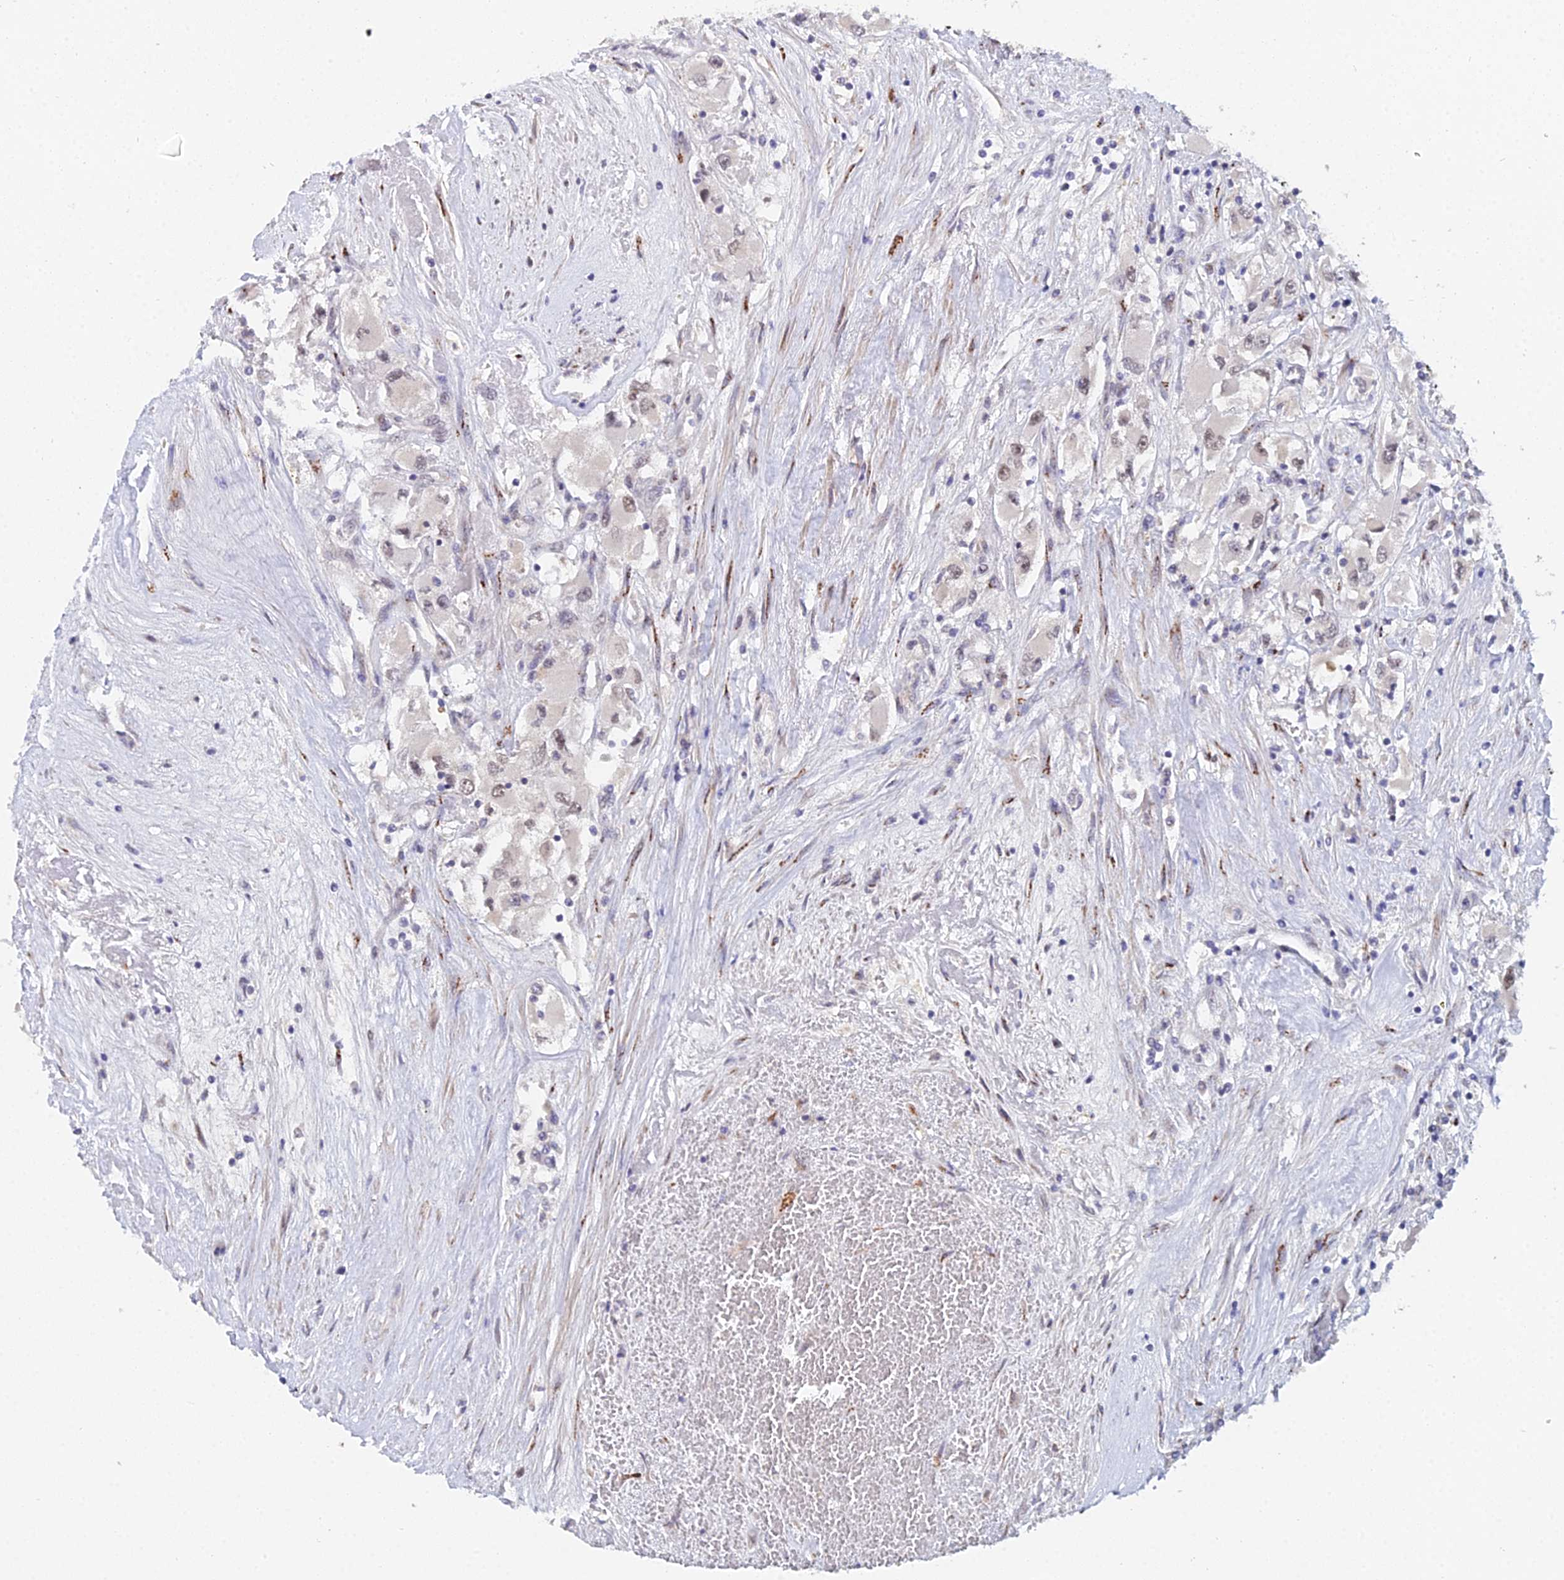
{"staining": {"intensity": "weak", "quantity": "25%-75%", "location": "nuclear"}, "tissue": "renal cancer", "cell_type": "Tumor cells", "image_type": "cancer", "snomed": [{"axis": "morphology", "description": "Adenocarcinoma, NOS"}, {"axis": "topography", "description": "Kidney"}], "caption": "The image exhibits staining of renal cancer, revealing weak nuclear protein positivity (brown color) within tumor cells.", "gene": "THOC3", "patient": {"sex": "female", "age": 52}}